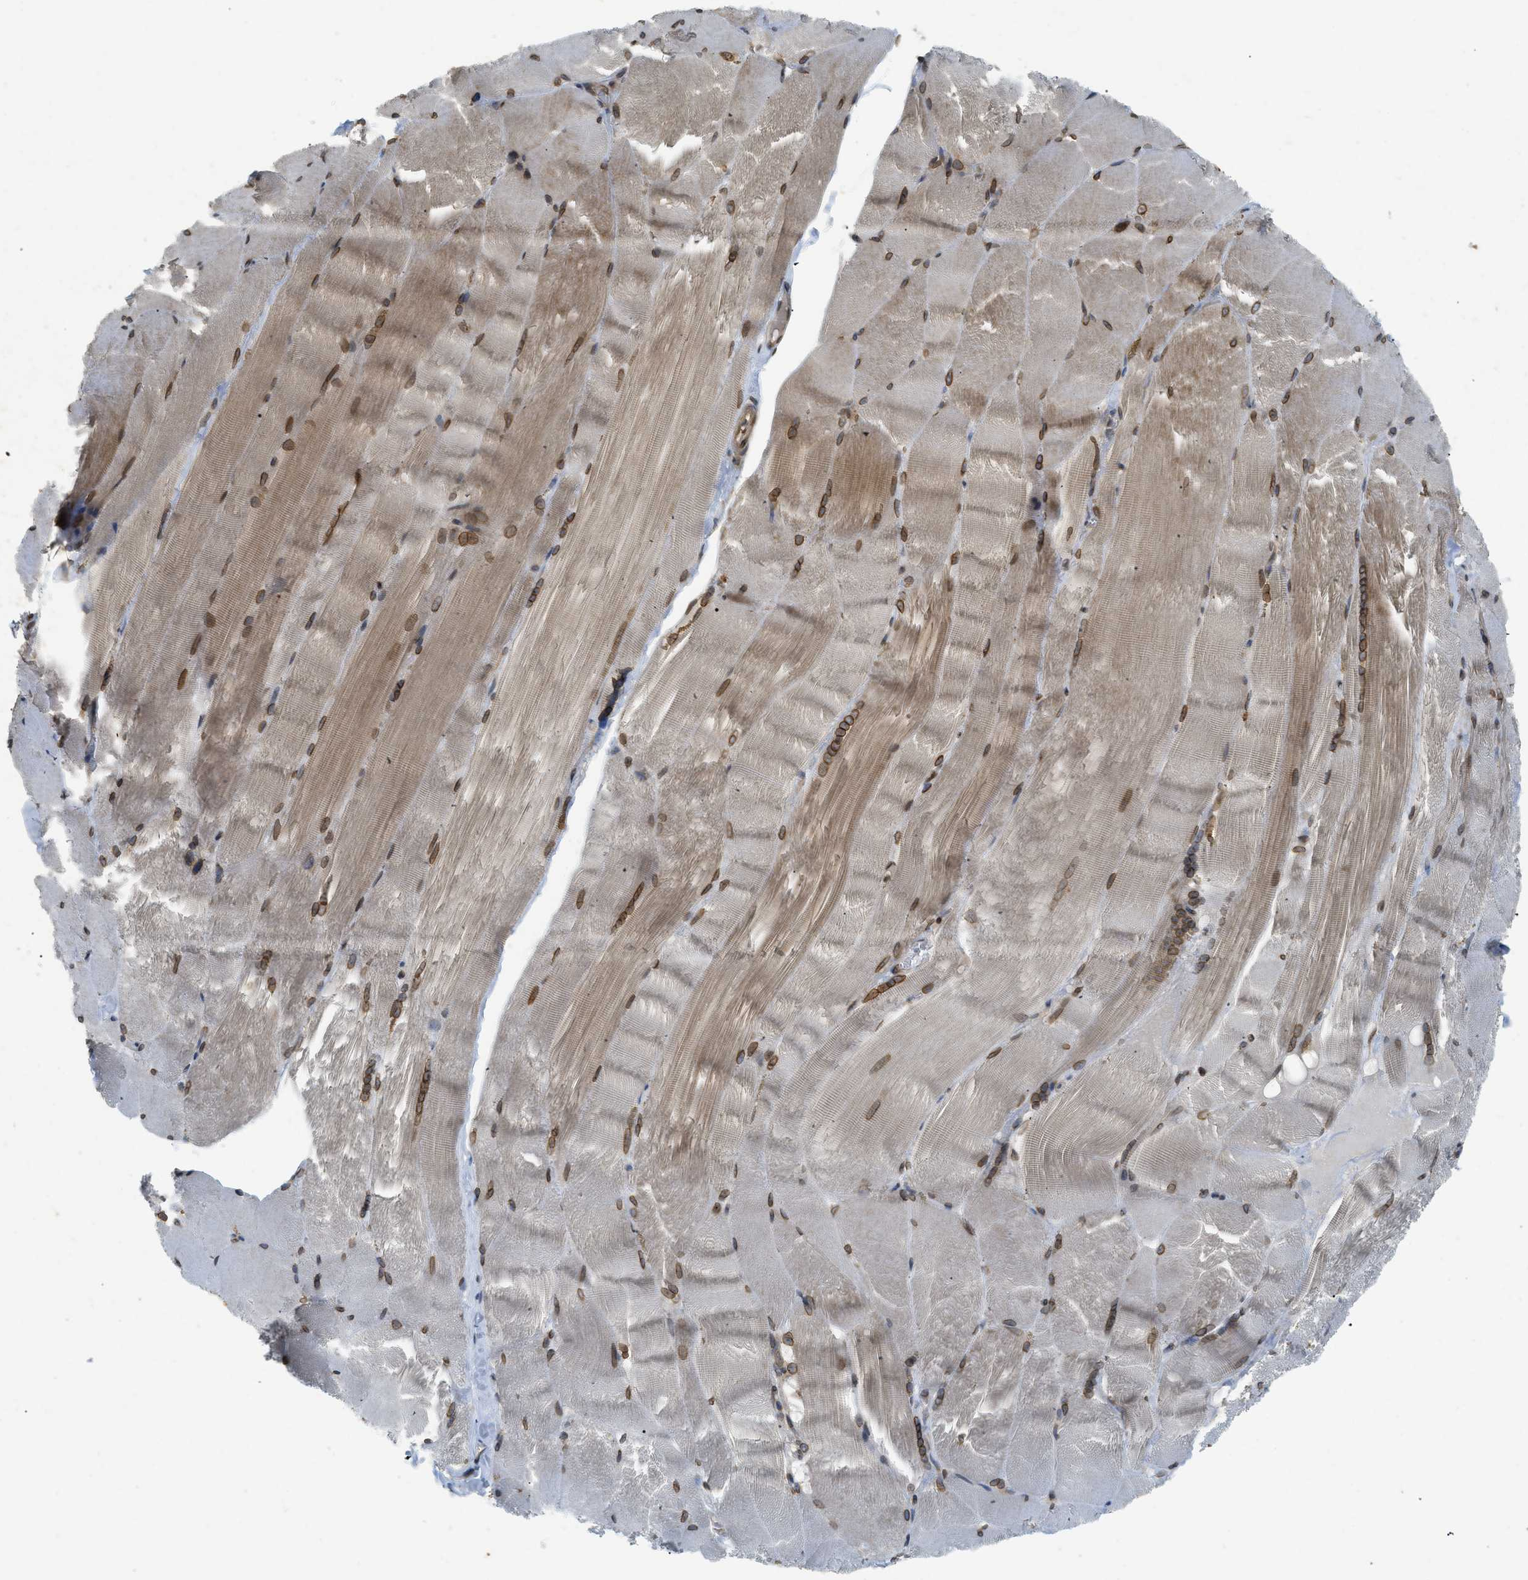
{"staining": {"intensity": "moderate", "quantity": "25%-75%", "location": "cytoplasmic/membranous"}, "tissue": "skeletal muscle", "cell_type": "Myocytes", "image_type": "normal", "snomed": [{"axis": "morphology", "description": "Normal tissue, NOS"}, {"axis": "topography", "description": "Skin"}, {"axis": "topography", "description": "Skeletal muscle"}], "caption": "Skeletal muscle stained with a brown dye demonstrates moderate cytoplasmic/membranous positive positivity in about 25%-75% of myocytes.", "gene": "EIF2AK3", "patient": {"sex": "male", "age": 83}}